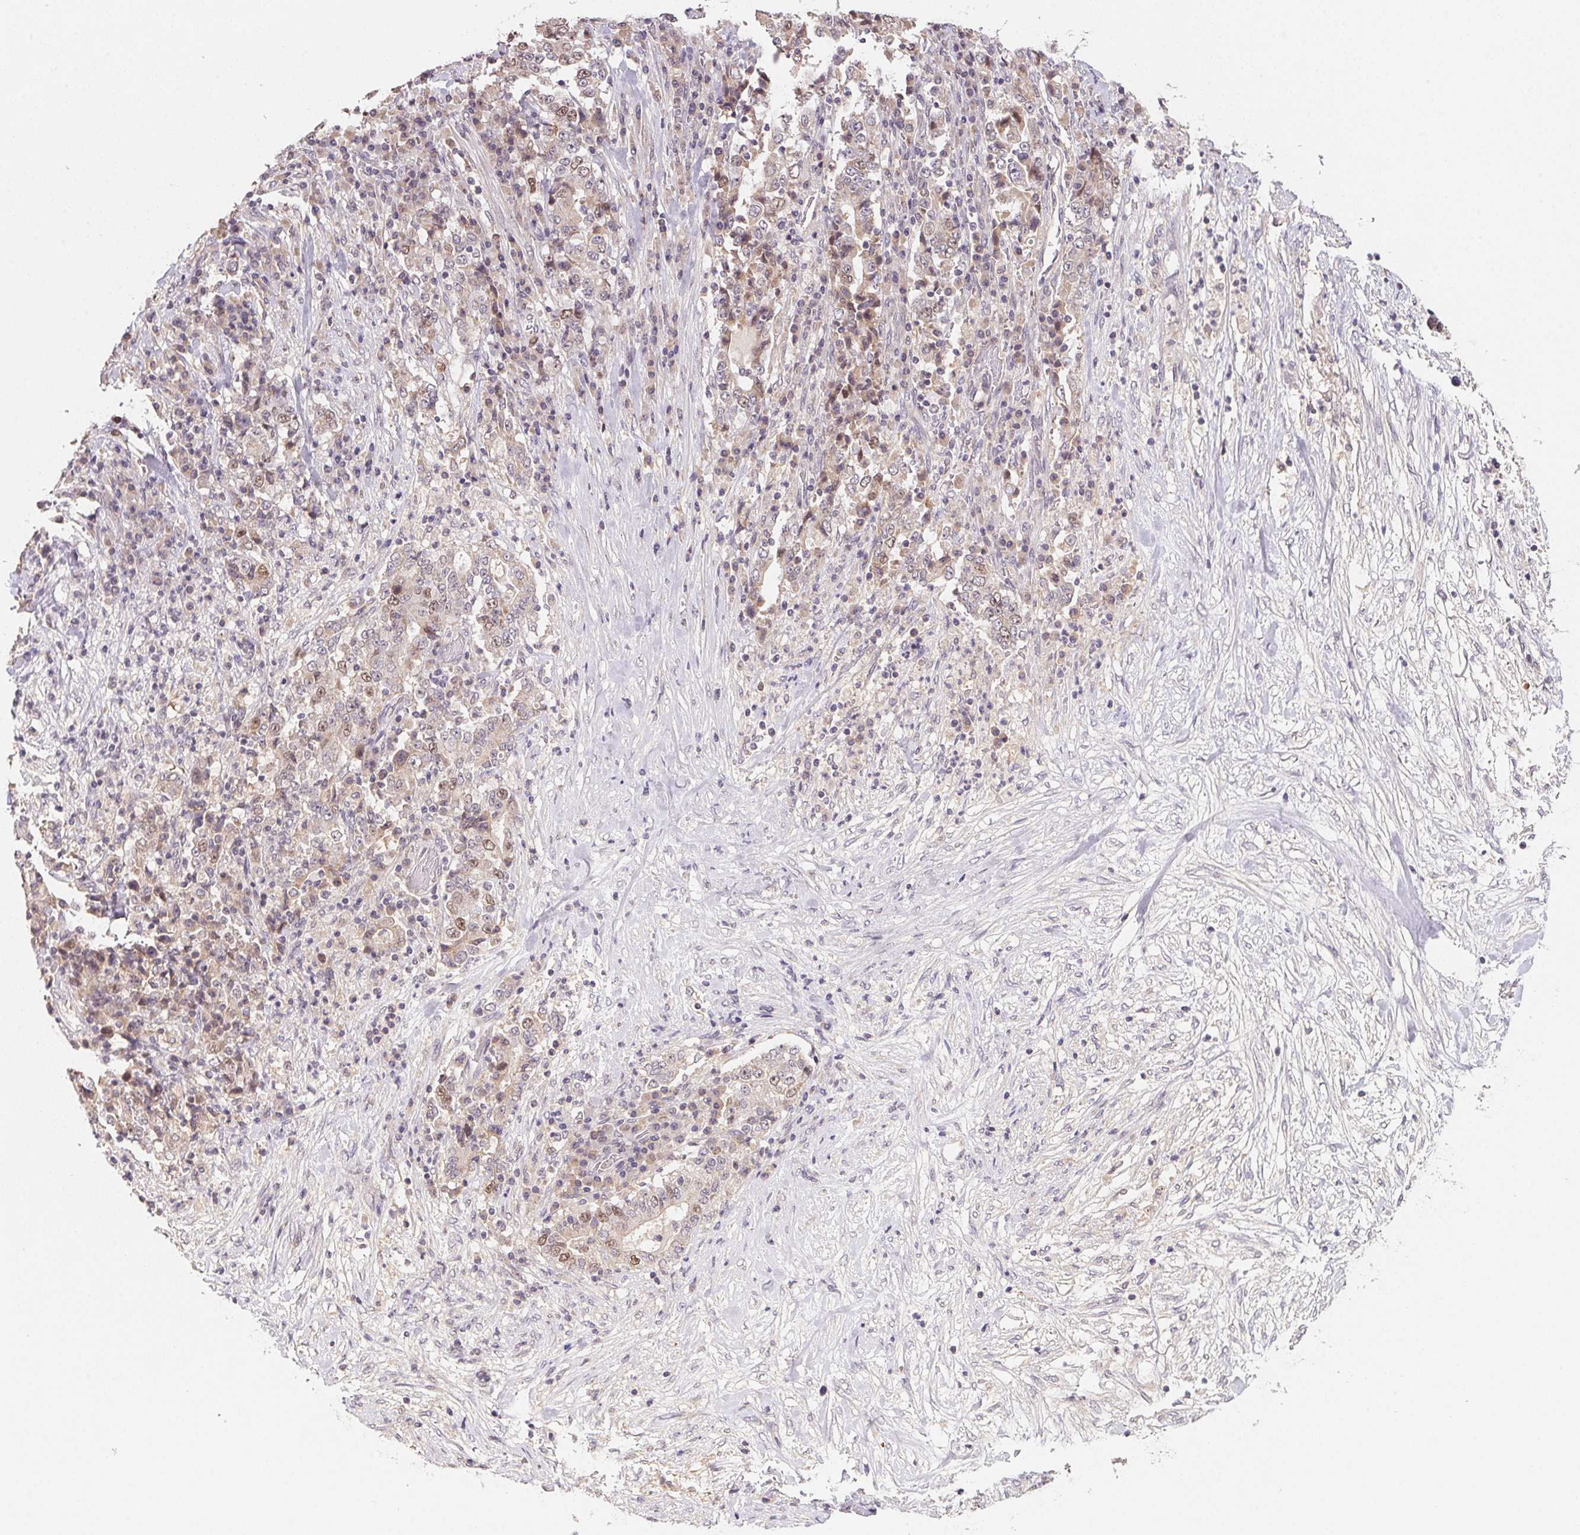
{"staining": {"intensity": "moderate", "quantity": "<25%", "location": "nuclear"}, "tissue": "stomach cancer", "cell_type": "Tumor cells", "image_type": "cancer", "snomed": [{"axis": "morphology", "description": "Normal tissue, NOS"}, {"axis": "morphology", "description": "Adenocarcinoma, NOS"}, {"axis": "topography", "description": "Stomach, upper"}, {"axis": "topography", "description": "Stomach"}], "caption": "Brown immunohistochemical staining in stomach cancer shows moderate nuclear expression in approximately <25% of tumor cells.", "gene": "KIFC1", "patient": {"sex": "male", "age": 59}}